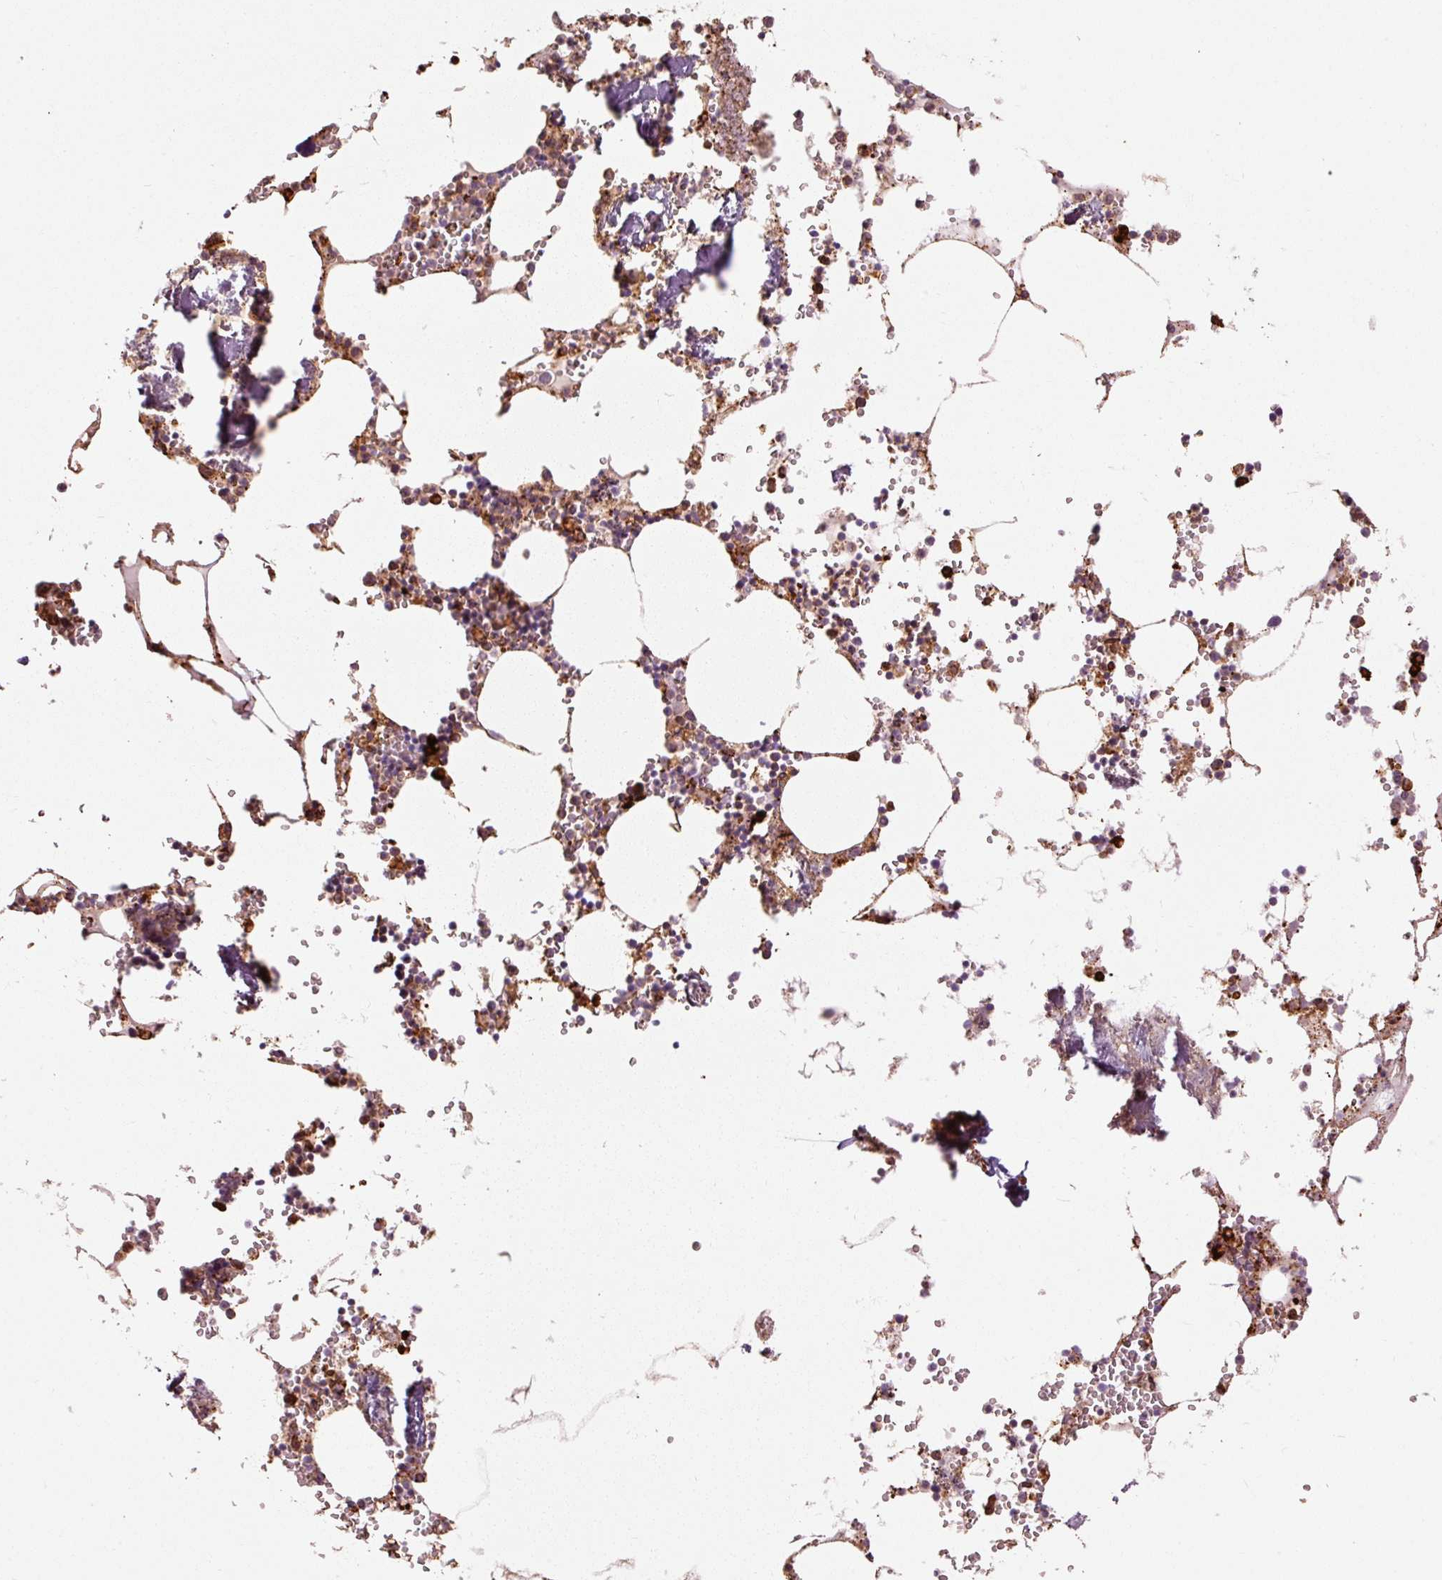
{"staining": {"intensity": "strong", "quantity": "25%-75%", "location": "cytoplasmic/membranous"}, "tissue": "bone marrow", "cell_type": "Hematopoietic cells", "image_type": "normal", "snomed": [{"axis": "morphology", "description": "Normal tissue, NOS"}, {"axis": "topography", "description": "Bone marrow"}], "caption": "Bone marrow stained with immunohistochemistry (IHC) exhibits strong cytoplasmic/membranous staining in about 25%-75% of hematopoietic cells. The protein is stained brown, and the nuclei are stained in blue (DAB (3,3'-diaminobenzidine) IHC with brightfield microscopy, high magnification).", "gene": "ENSG00000256500", "patient": {"sex": "male", "age": 54}}